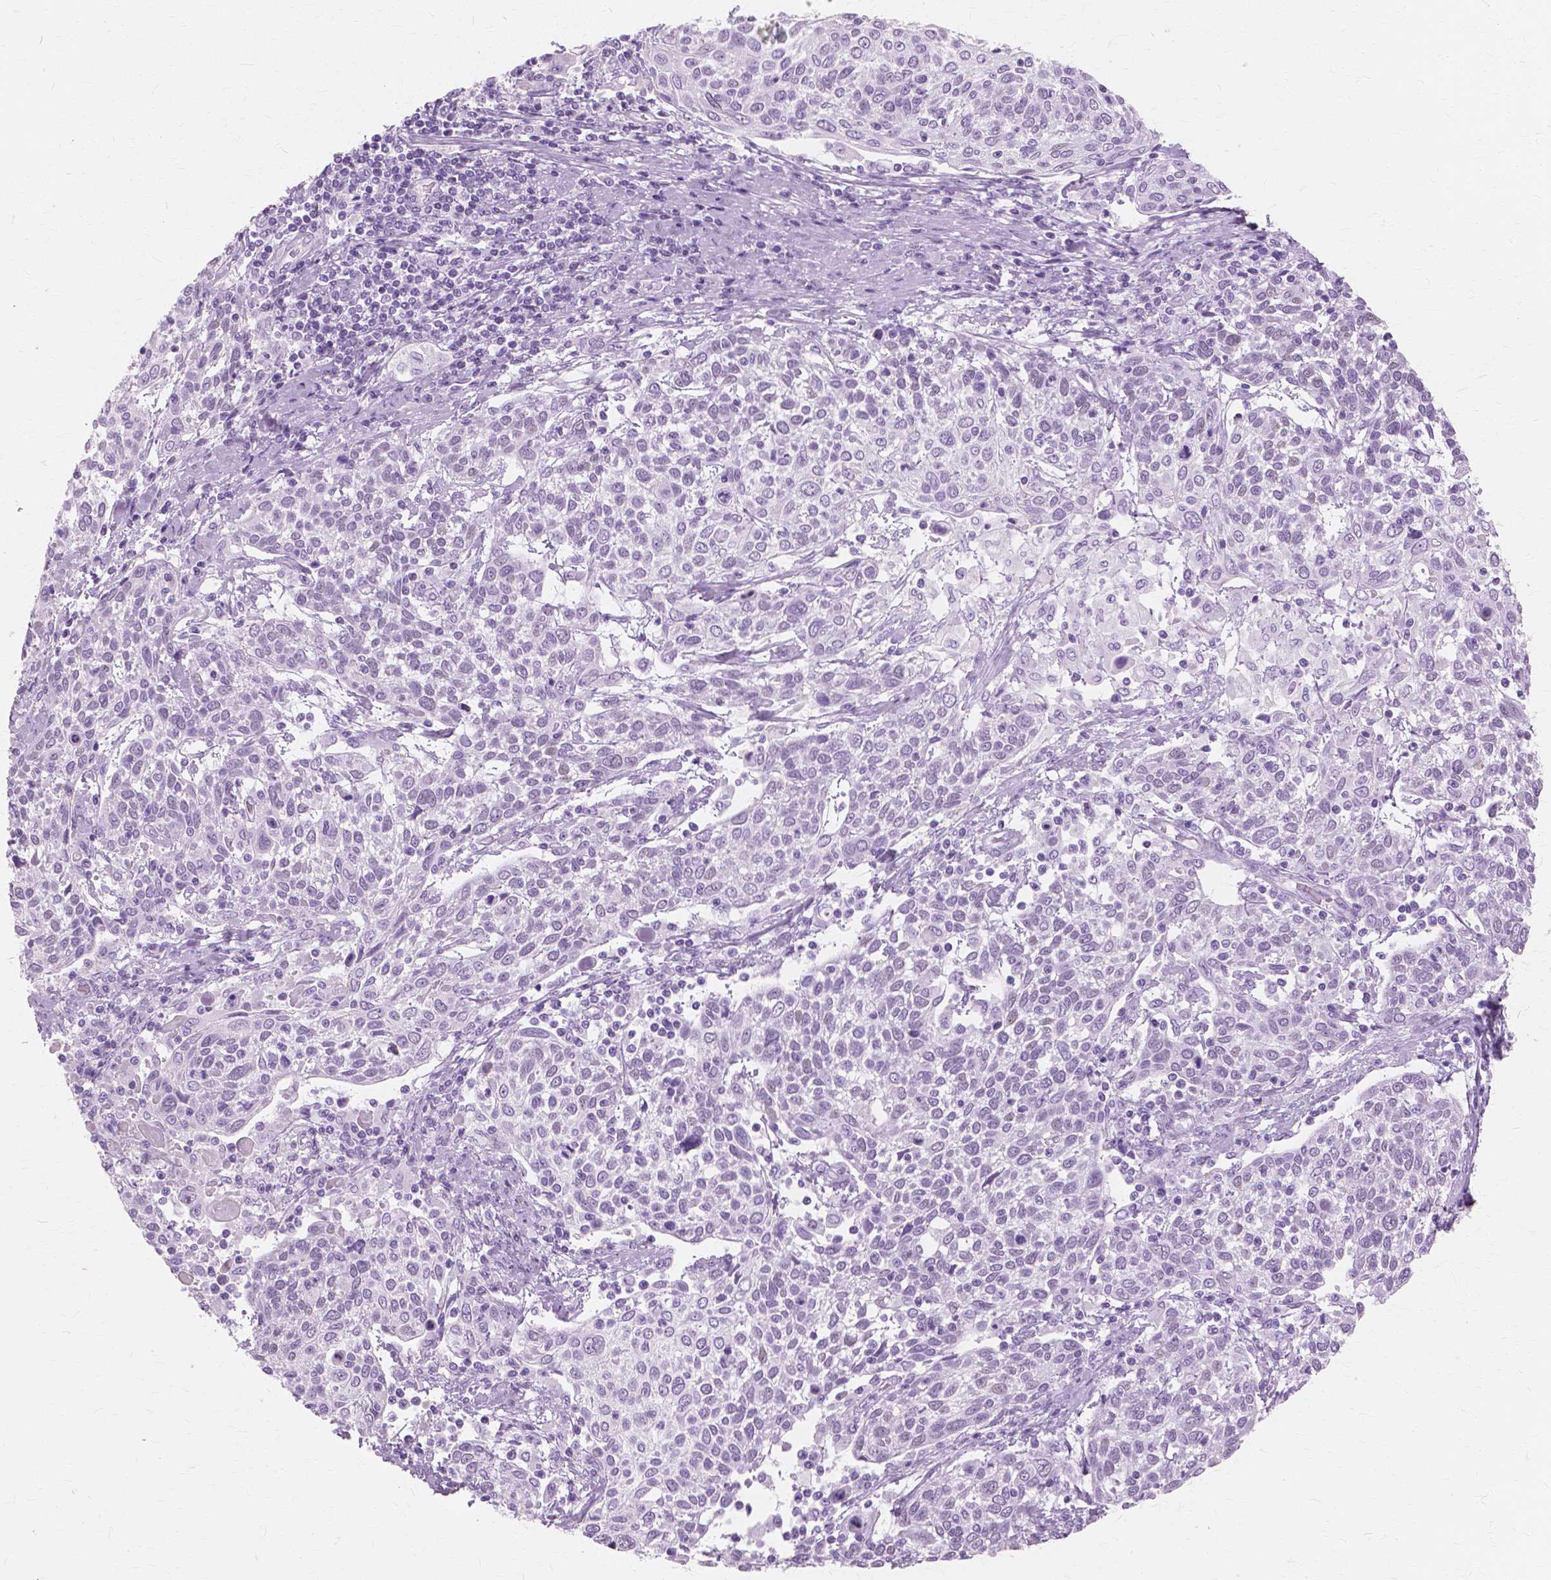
{"staining": {"intensity": "negative", "quantity": "none", "location": "none"}, "tissue": "cervical cancer", "cell_type": "Tumor cells", "image_type": "cancer", "snomed": [{"axis": "morphology", "description": "Squamous cell carcinoma, NOS"}, {"axis": "topography", "description": "Cervix"}], "caption": "The micrograph exhibits no staining of tumor cells in cervical cancer. The staining is performed using DAB brown chromogen with nuclei counter-stained in using hematoxylin.", "gene": "SFTPD", "patient": {"sex": "female", "age": 61}}